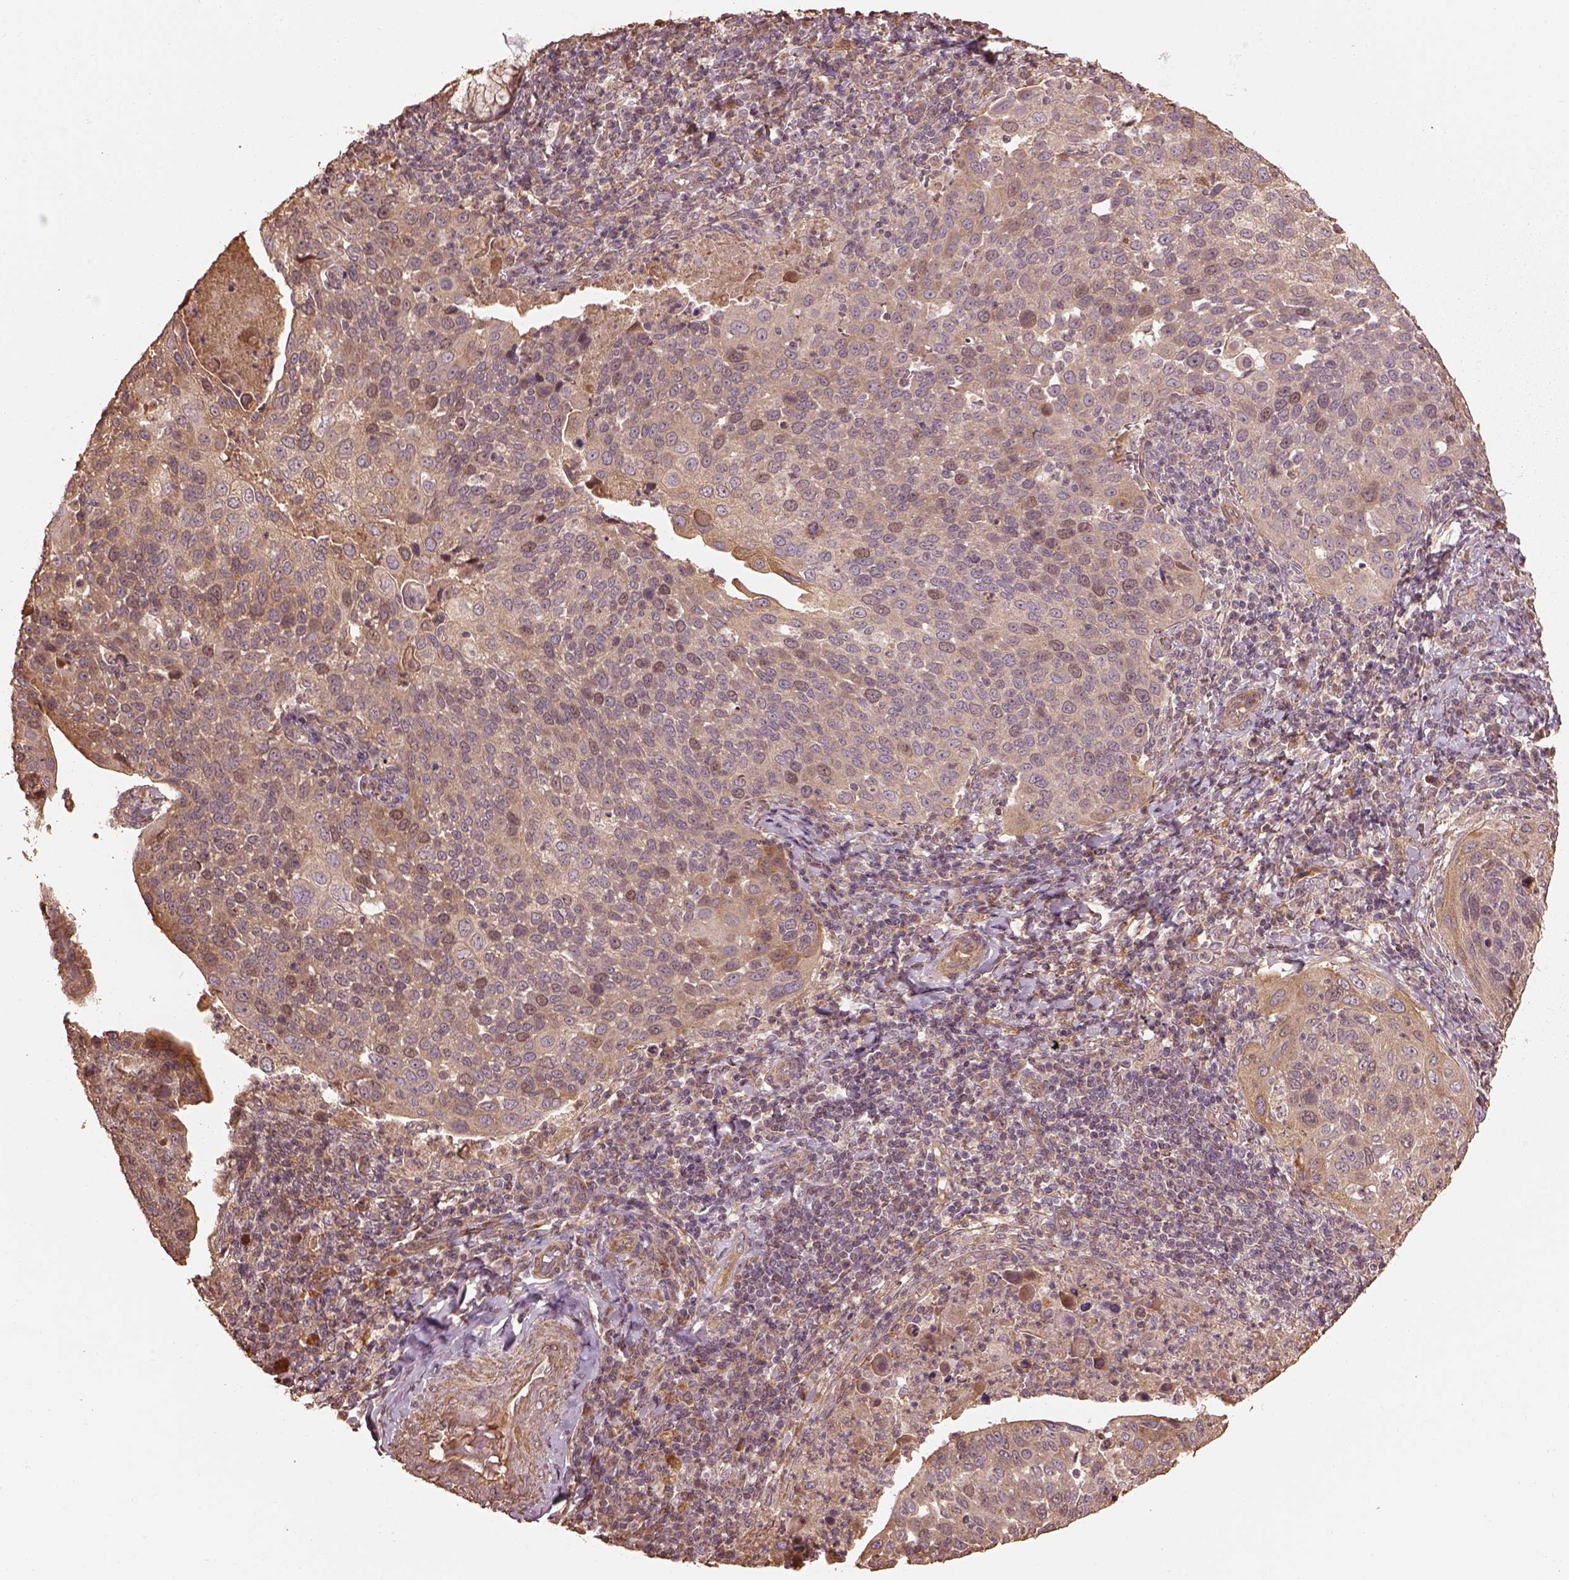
{"staining": {"intensity": "weak", "quantity": ">75%", "location": "cytoplasmic/membranous"}, "tissue": "cervical cancer", "cell_type": "Tumor cells", "image_type": "cancer", "snomed": [{"axis": "morphology", "description": "Squamous cell carcinoma, NOS"}, {"axis": "topography", "description": "Cervix"}], "caption": "Immunohistochemical staining of human cervical cancer (squamous cell carcinoma) exhibits weak cytoplasmic/membranous protein positivity in approximately >75% of tumor cells.", "gene": "METTL4", "patient": {"sex": "female", "age": 54}}